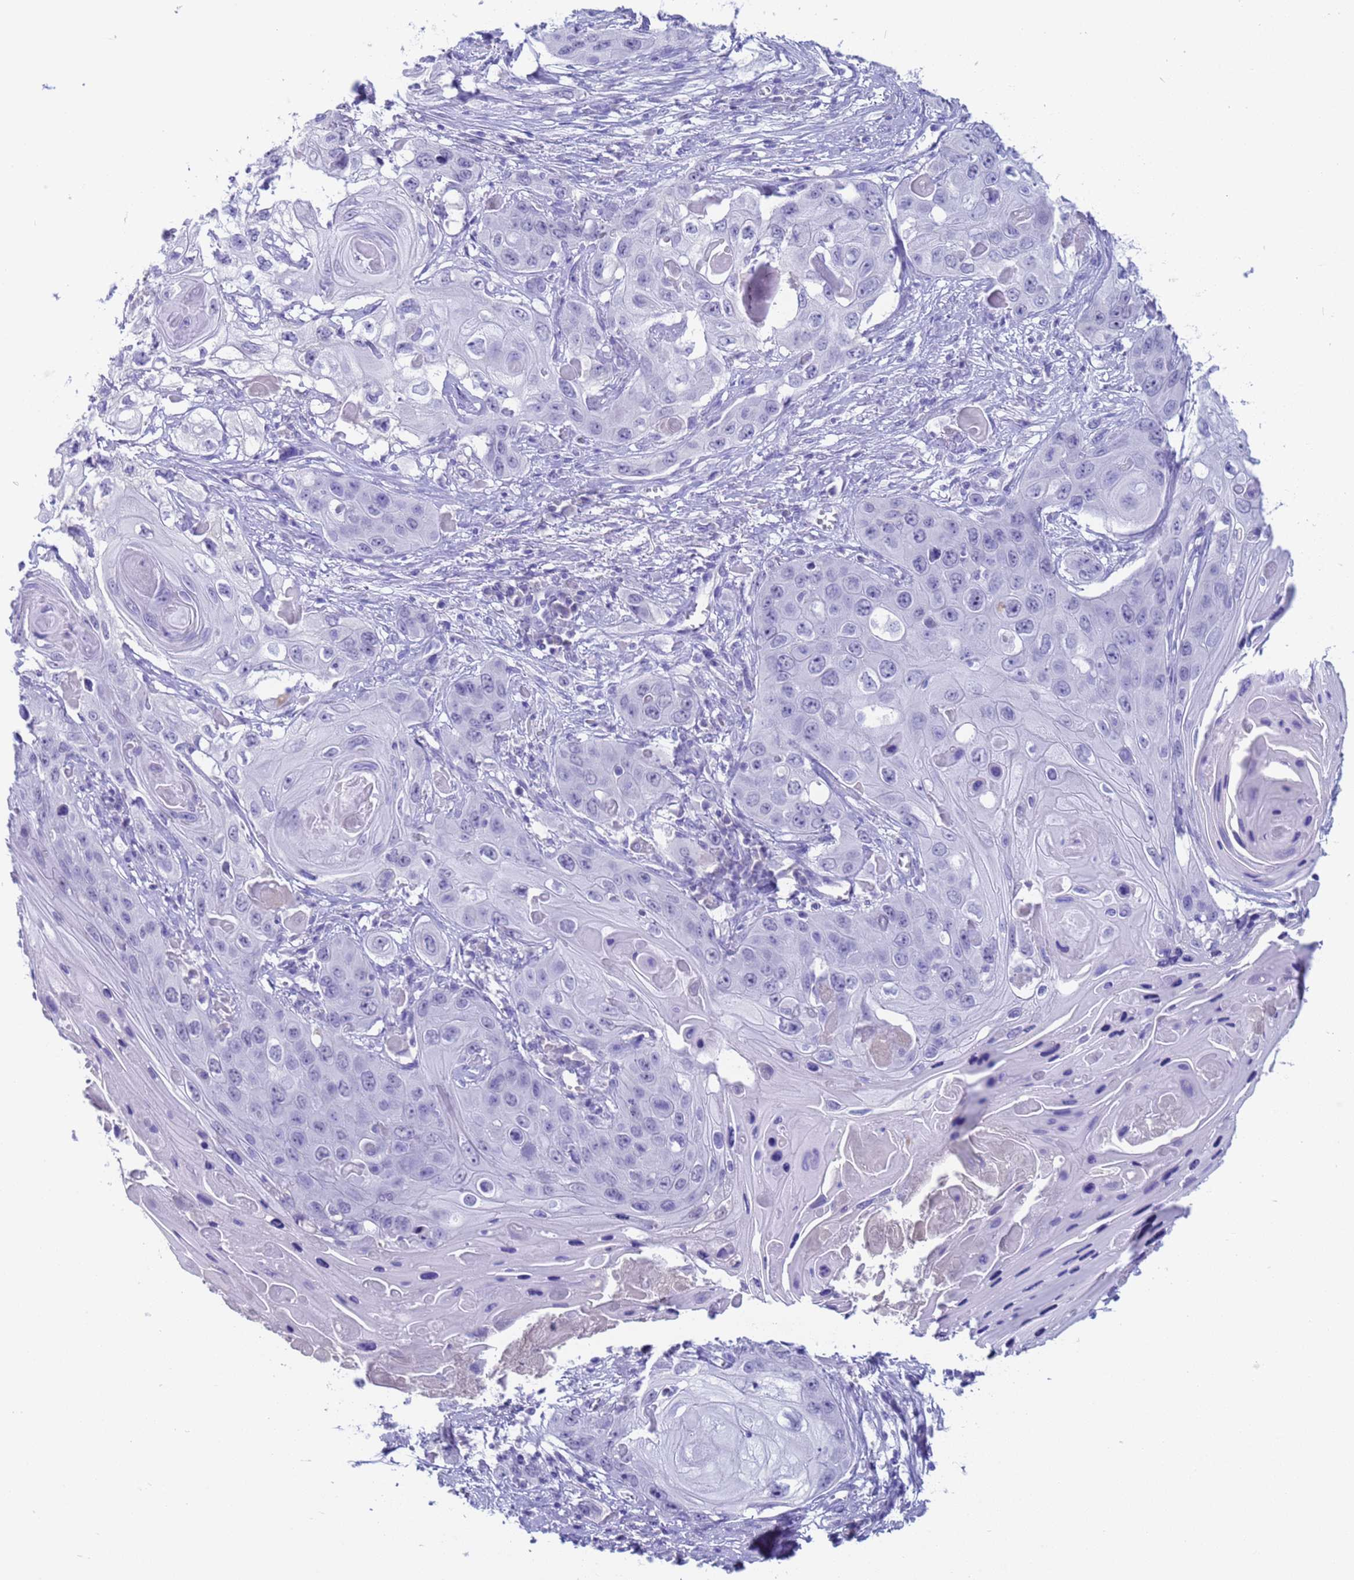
{"staining": {"intensity": "negative", "quantity": "none", "location": "none"}, "tissue": "skin cancer", "cell_type": "Tumor cells", "image_type": "cancer", "snomed": [{"axis": "morphology", "description": "Squamous cell carcinoma, NOS"}, {"axis": "topography", "description": "Skin"}], "caption": "Tumor cells are negative for protein expression in human skin cancer. (DAB (3,3'-diaminobenzidine) IHC with hematoxylin counter stain).", "gene": "CKM", "patient": {"sex": "male", "age": 55}}